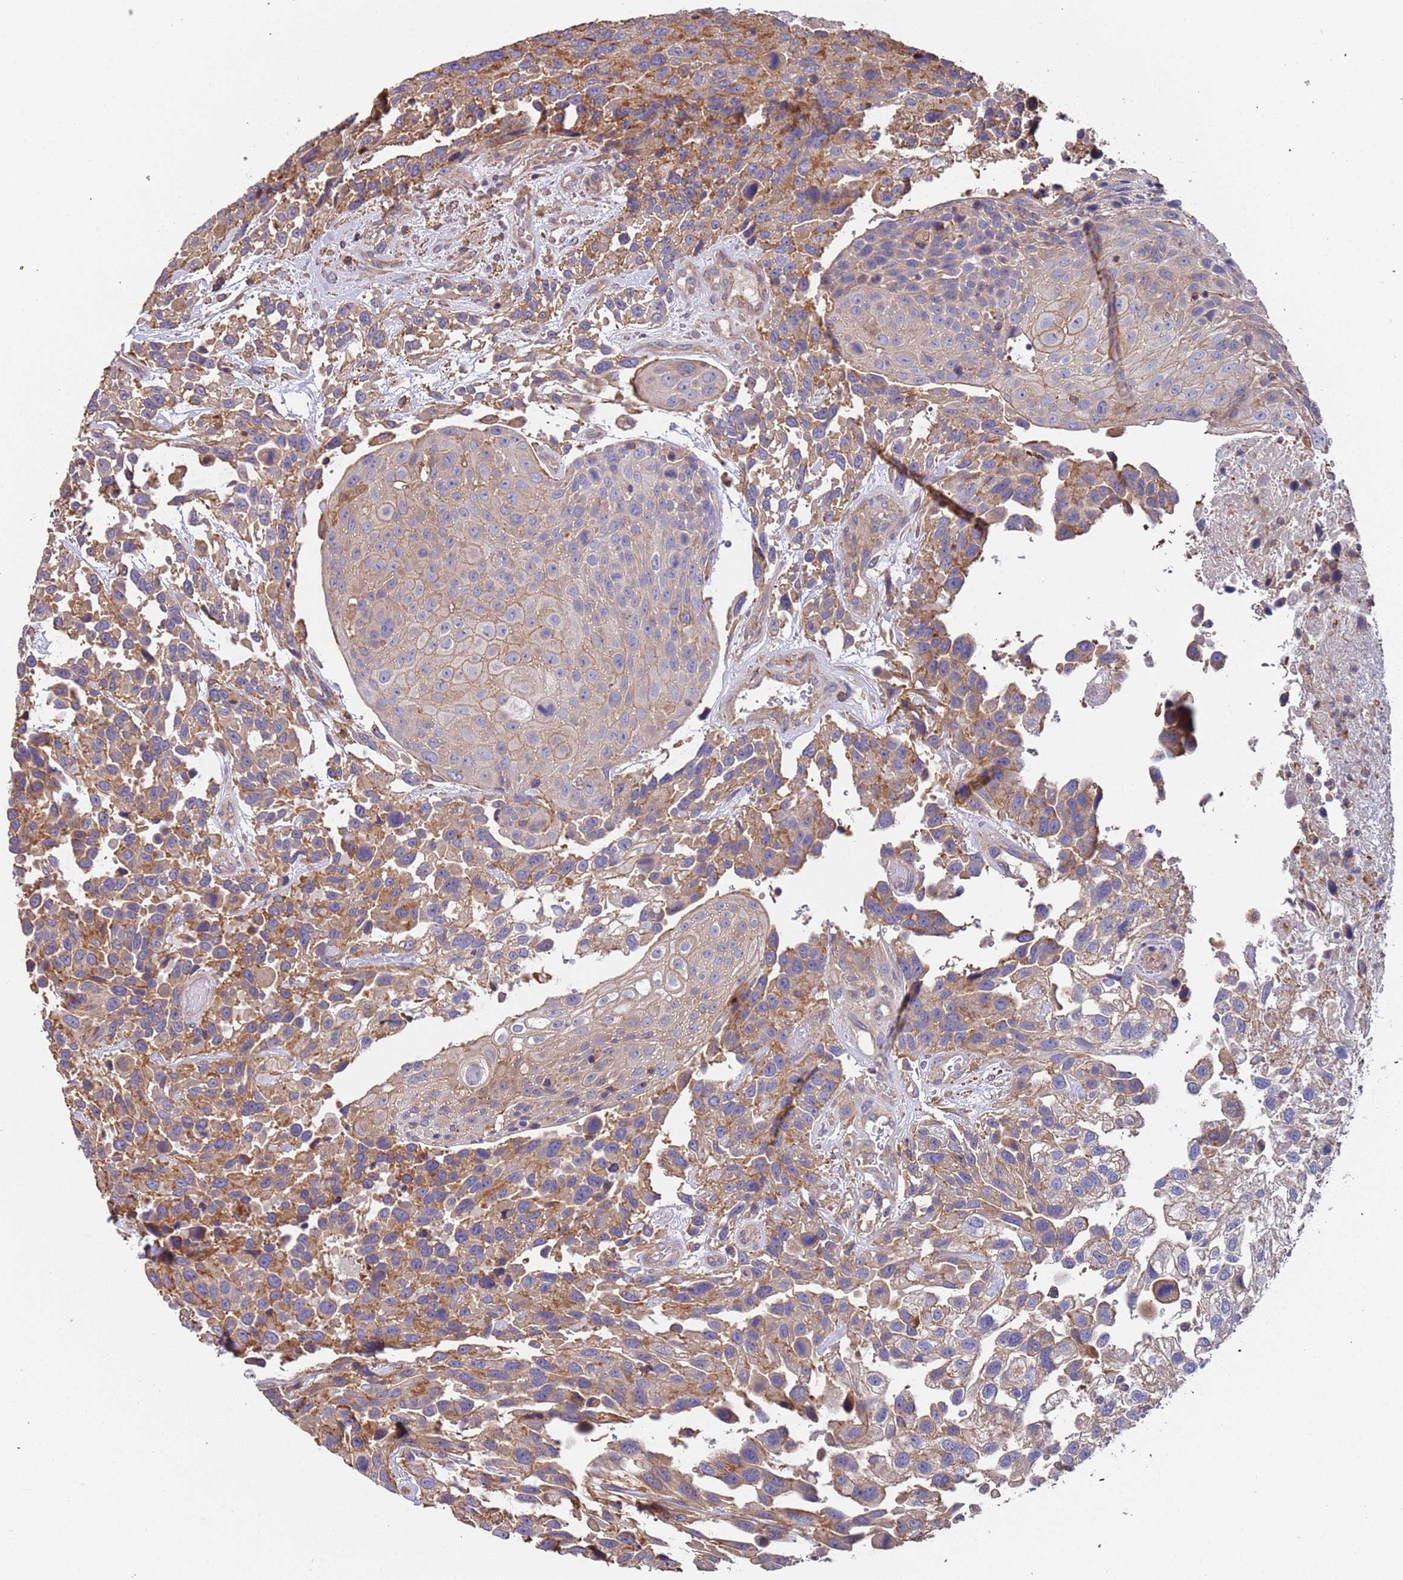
{"staining": {"intensity": "moderate", "quantity": "25%-75%", "location": "cytoplasmic/membranous"}, "tissue": "urothelial cancer", "cell_type": "Tumor cells", "image_type": "cancer", "snomed": [{"axis": "morphology", "description": "Urothelial carcinoma, High grade"}, {"axis": "topography", "description": "Urinary bladder"}], "caption": "A photomicrograph of urothelial cancer stained for a protein demonstrates moderate cytoplasmic/membranous brown staining in tumor cells.", "gene": "SYT4", "patient": {"sex": "female", "age": 70}}